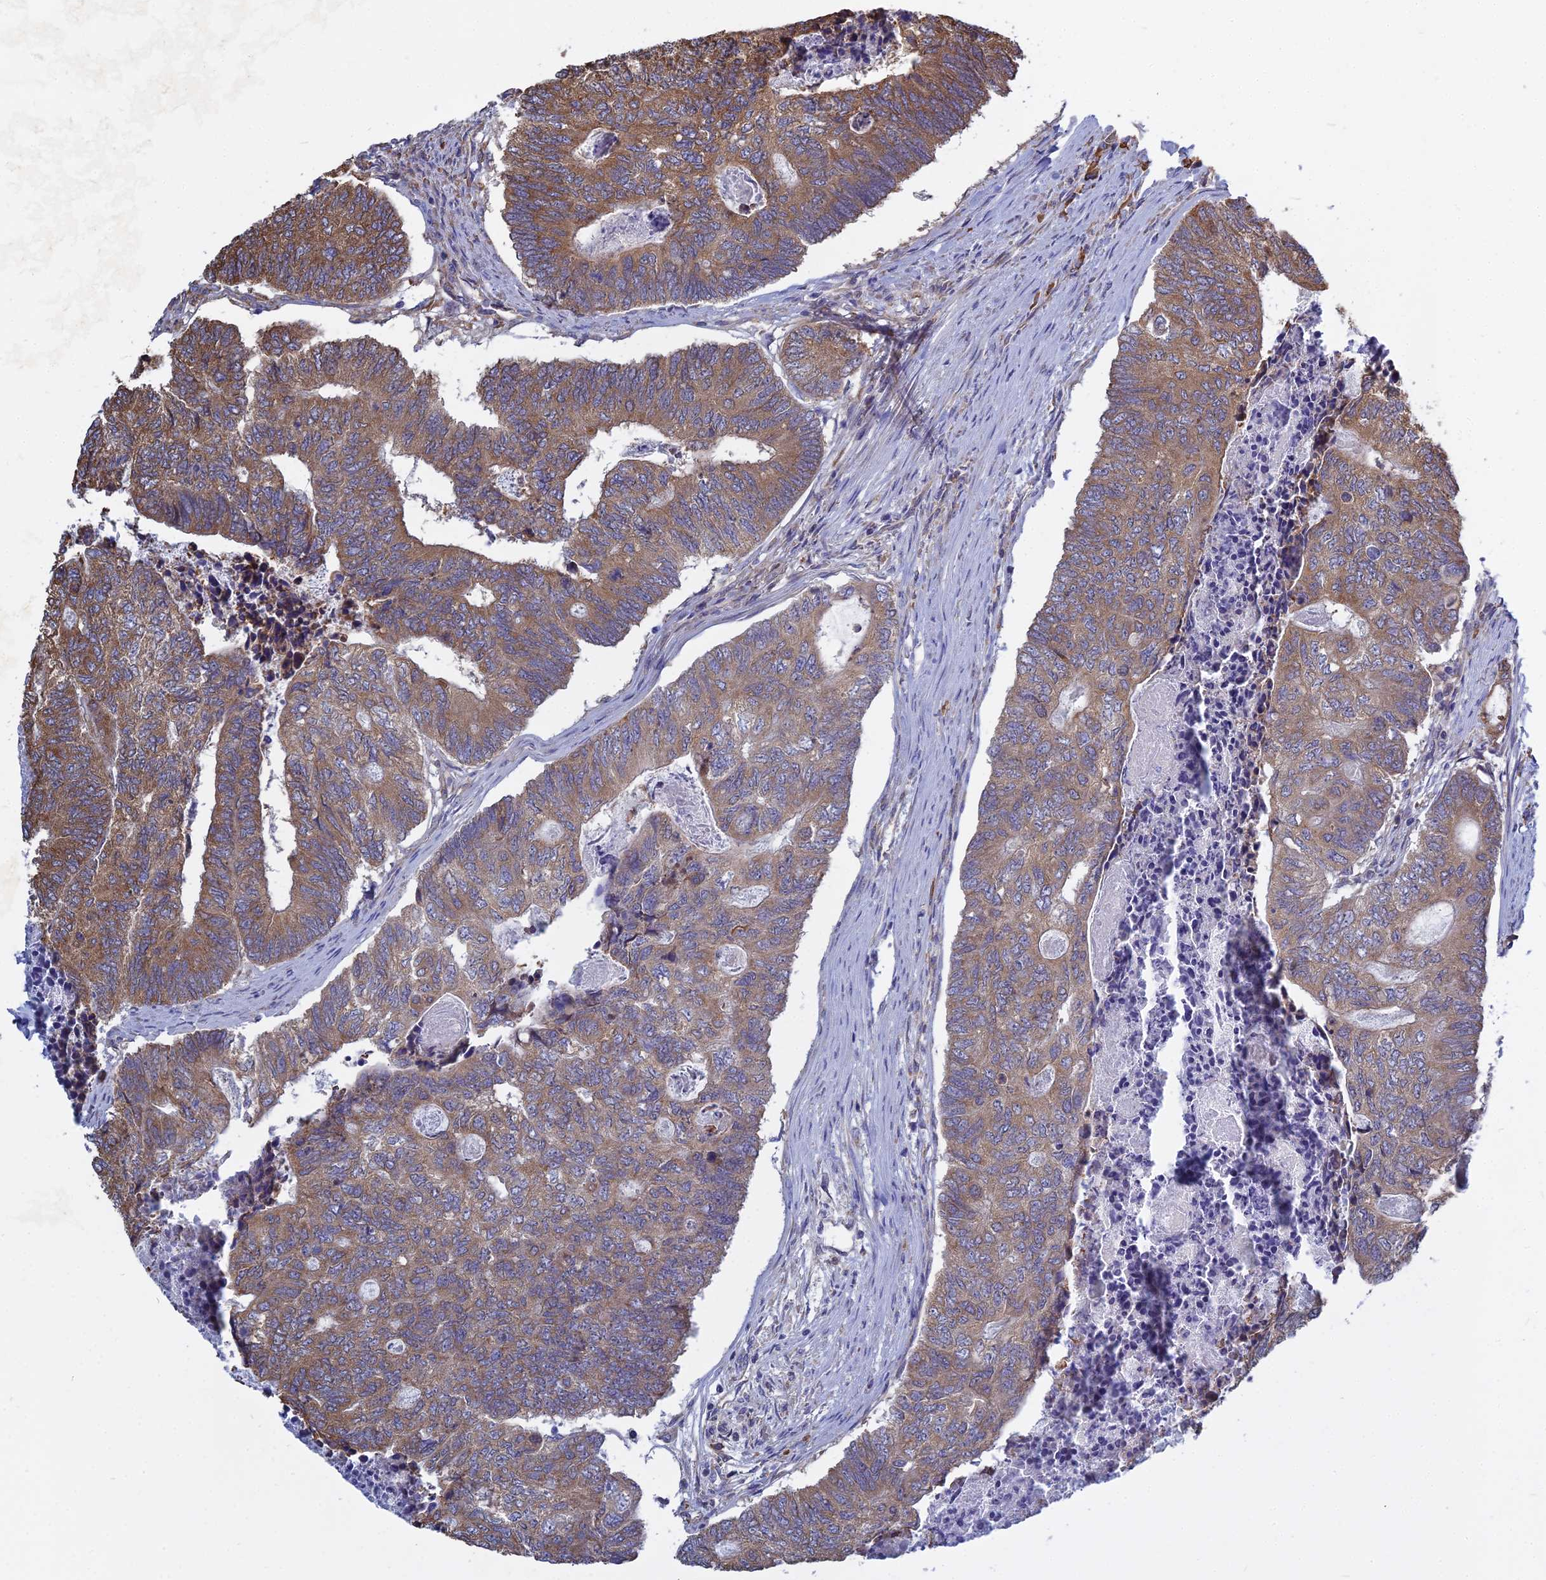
{"staining": {"intensity": "moderate", "quantity": "25%-75%", "location": "cytoplasmic/membranous"}, "tissue": "colorectal cancer", "cell_type": "Tumor cells", "image_type": "cancer", "snomed": [{"axis": "morphology", "description": "Adenocarcinoma, NOS"}, {"axis": "topography", "description": "Colon"}], "caption": "High-power microscopy captured an immunohistochemistry (IHC) histopathology image of colorectal cancer, revealing moderate cytoplasmic/membranous expression in approximately 25%-75% of tumor cells.", "gene": "KIAA1143", "patient": {"sex": "female", "age": 67}}